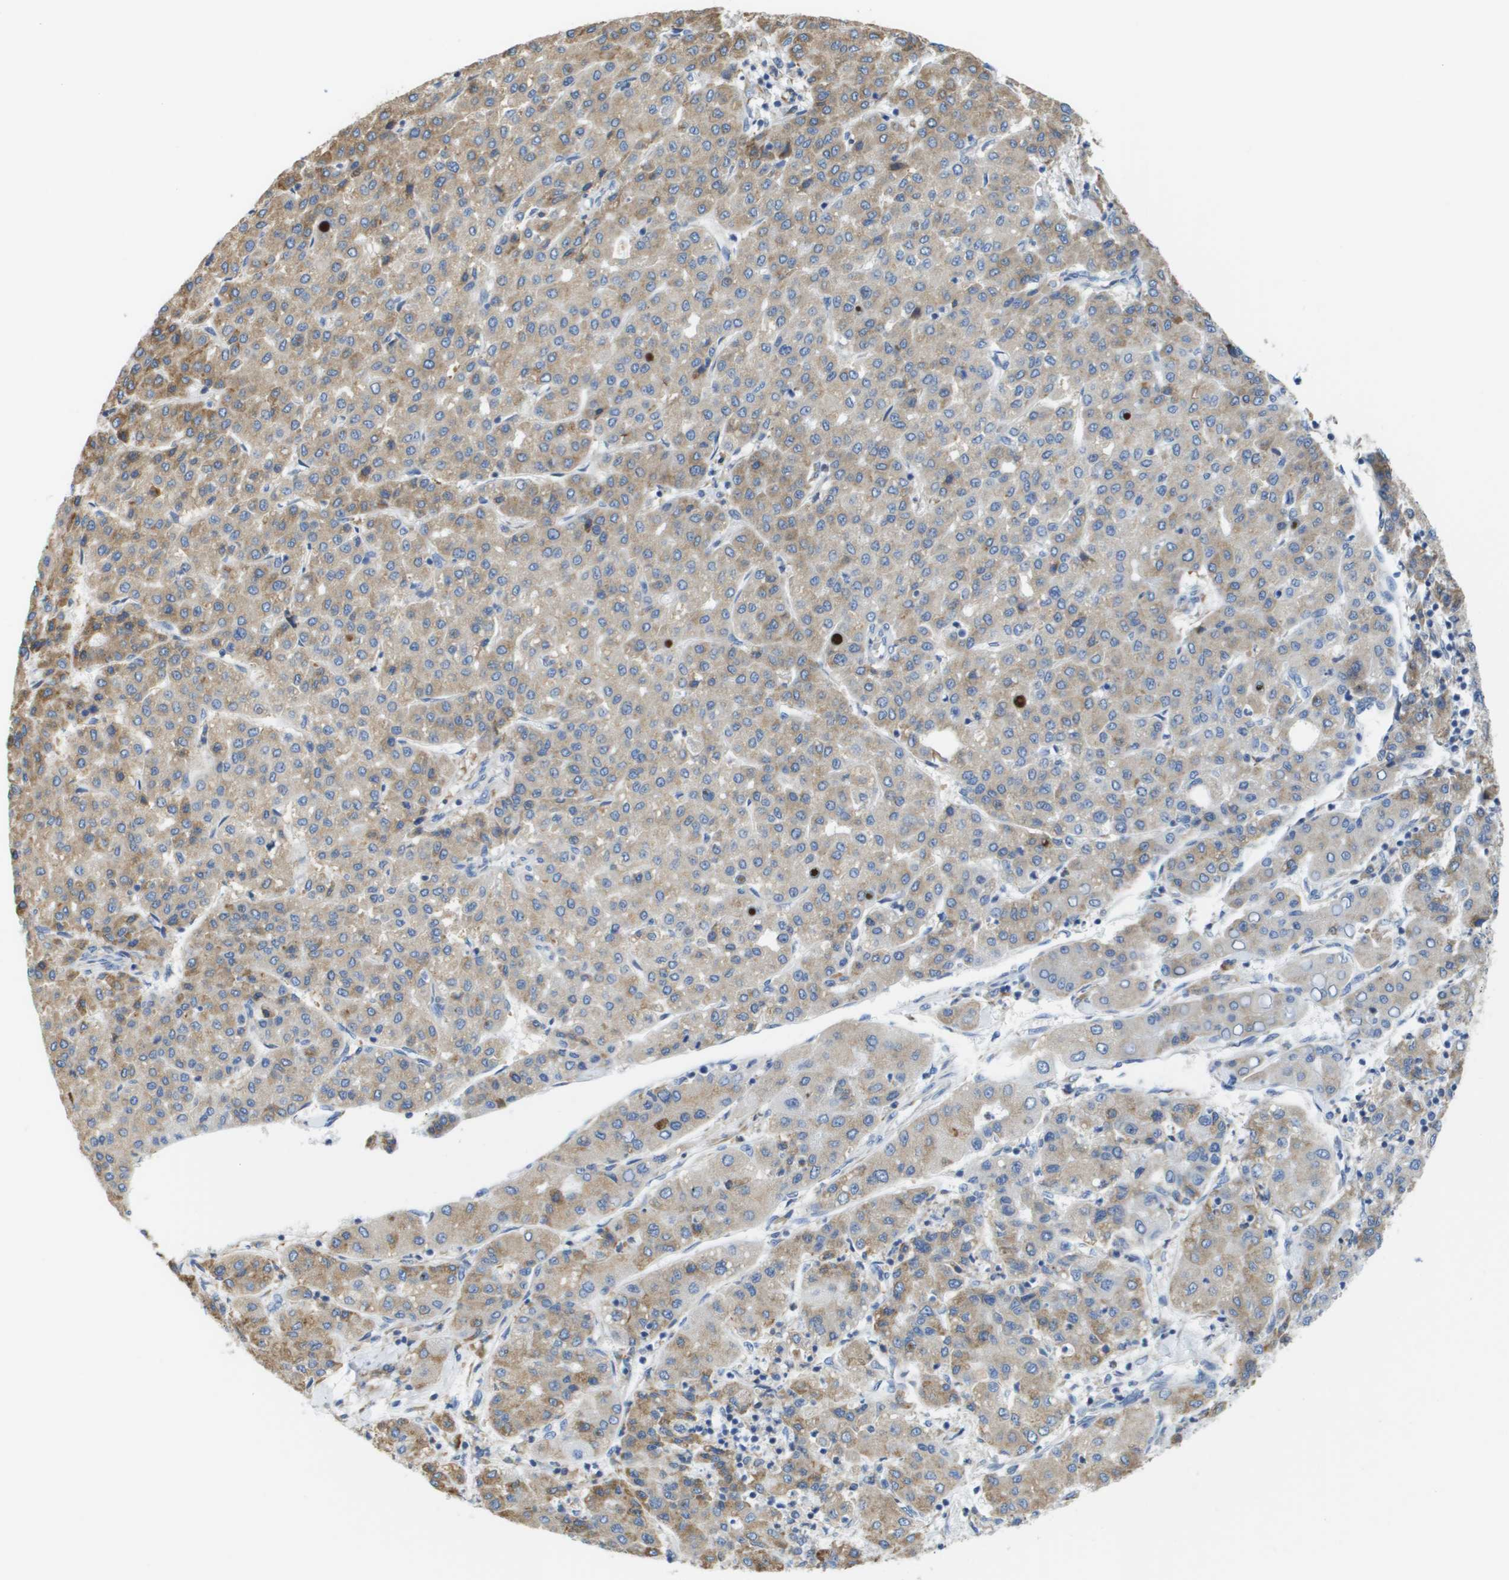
{"staining": {"intensity": "weak", "quantity": ">75%", "location": "cytoplasmic/membranous"}, "tissue": "liver cancer", "cell_type": "Tumor cells", "image_type": "cancer", "snomed": [{"axis": "morphology", "description": "Carcinoma, Hepatocellular, NOS"}, {"axis": "topography", "description": "Liver"}], "caption": "Human hepatocellular carcinoma (liver) stained with a protein marker reveals weak staining in tumor cells.", "gene": "SDR42E1", "patient": {"sex": "male", "age": 65}}